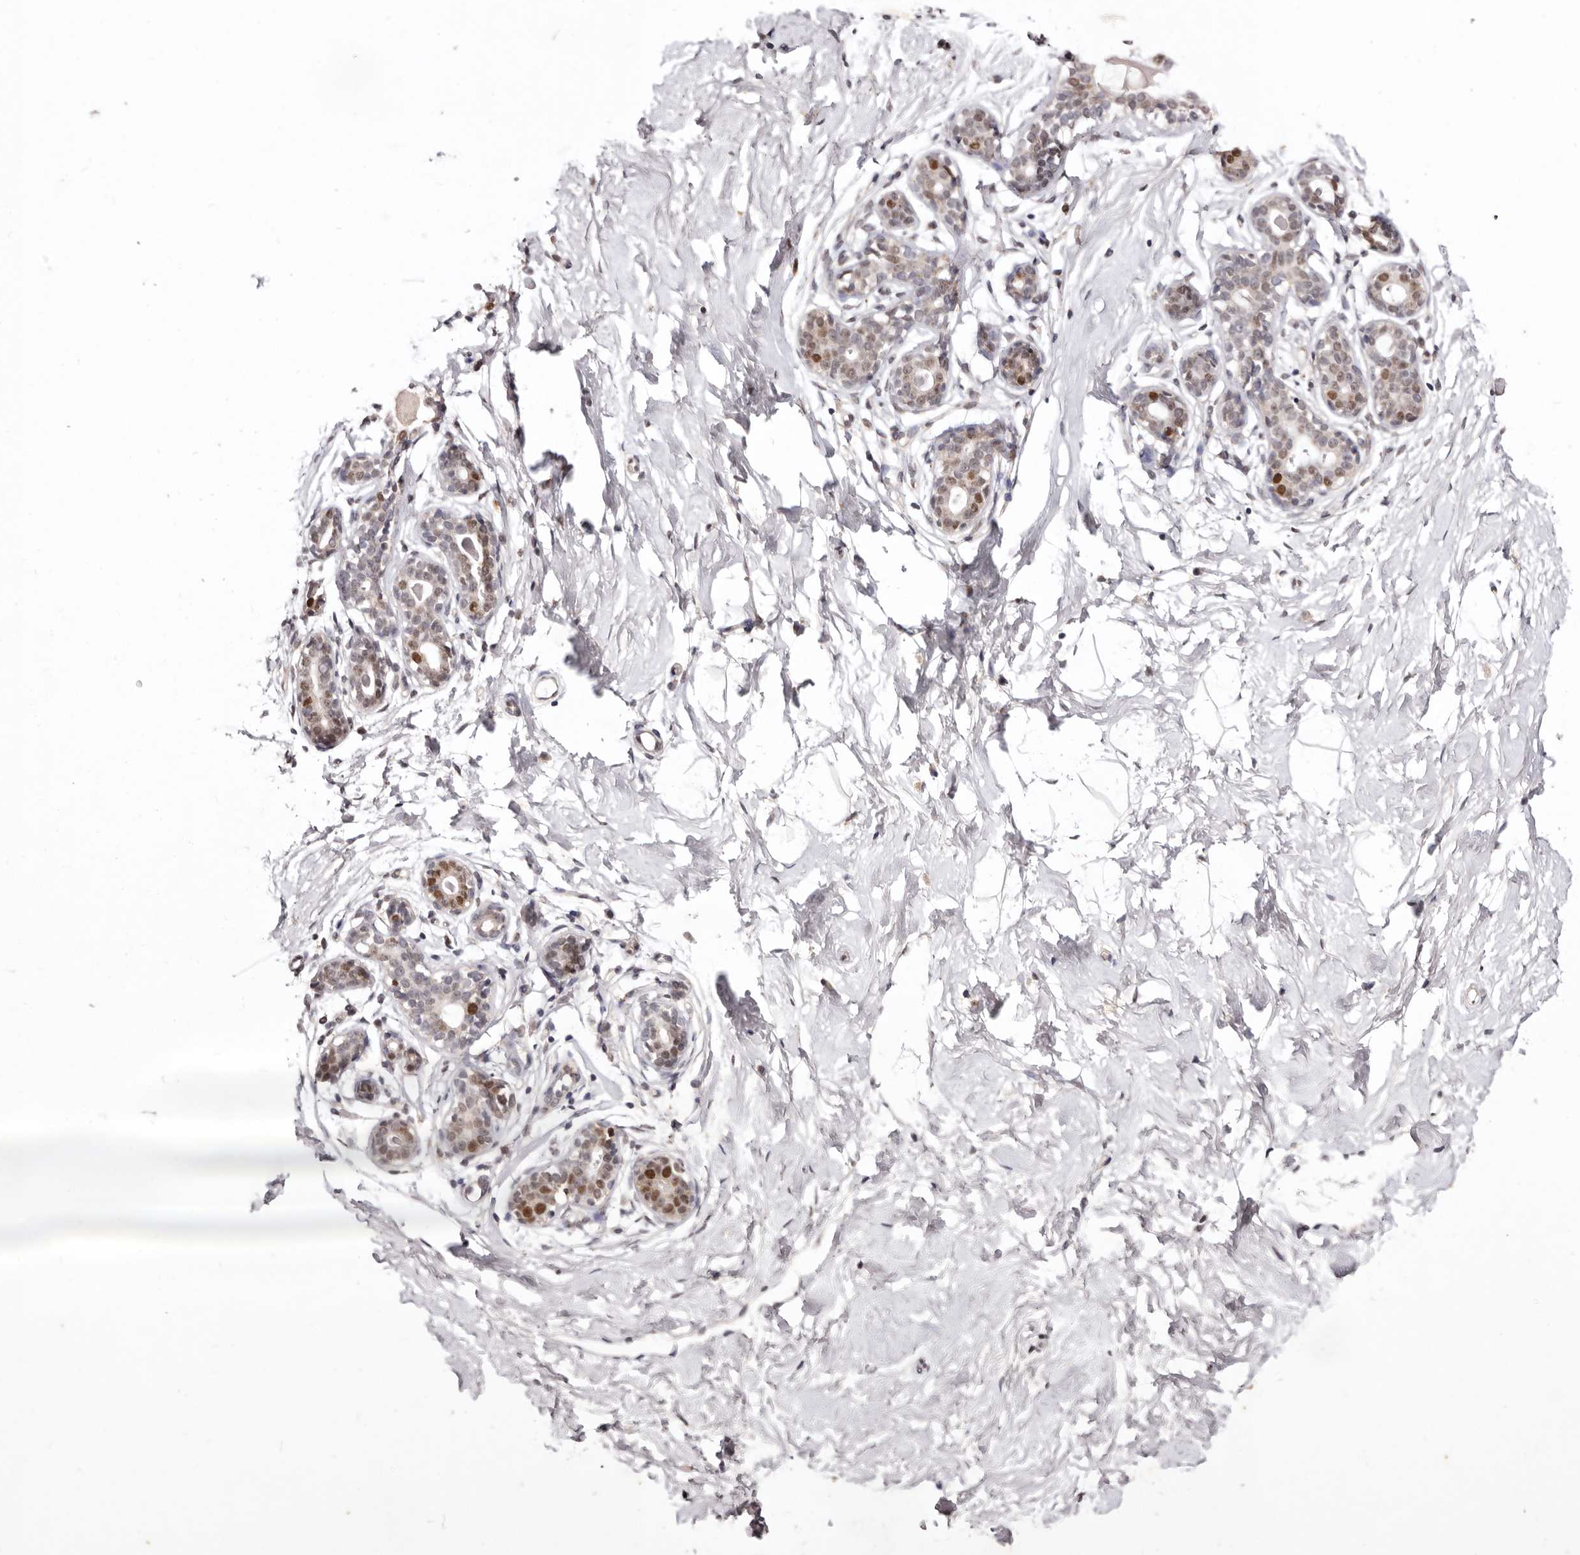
{"staining": {"intensity": "negative", "quantity": "none", "location": "none"}, "tissue": "breast", "cell_type": "Adipocytes", "image_type": "normal", "snomed": [{"axis": "morphology", "description": "Normal tissue, NOS"}, {"axis": "morphology", "description": "Adenoma, NOS"}, {"axis": "topography", "description": "Breast"}], "caption": "Image shows no significant protein staining in adipocytes of benign breast. Nuclei are stained in blue.", "gene": "NOTCH1", "patient": {"sex": "female", "age": 23}}